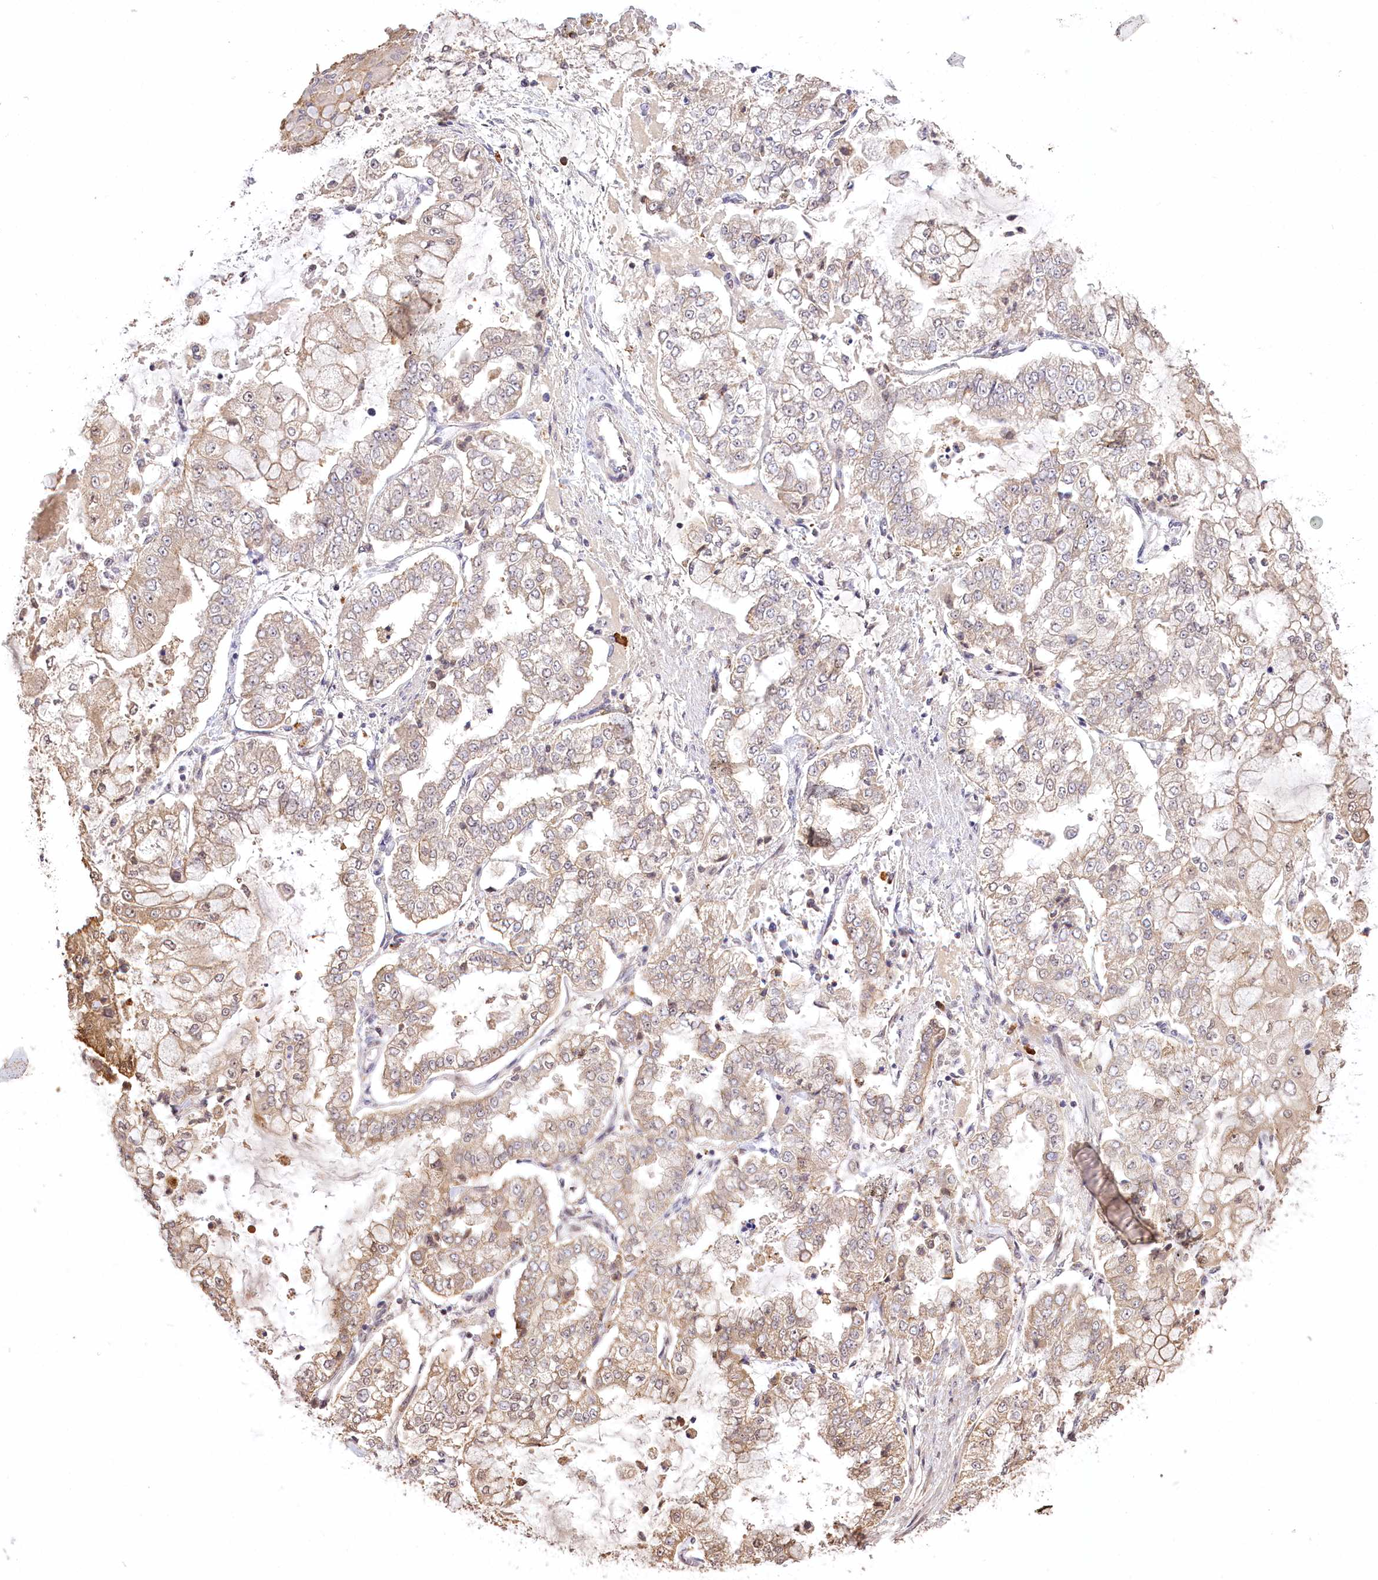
{"staining": {"intensity": "weak", "quantity": "<25%", "location": "cytoplasmic/membranous"}, "tissue": "stomach cancer", "cell_type": "Tumor cells", "image_type": "cancer", "snomed": [{"axis": "morphology", "description": "Adenocarcinoma, NOS"}, {"axis": "topography", "description": "Stomach"}], "caption": "Image shows no protein staining in tumor cells of adenocarcinoma (stomach) tissue. (Immunohistochemistry (ihc), brightfield microscopy, high magnification).", "gene": "PYROXD1", "patient": {"sex": "male", "age": 76}}